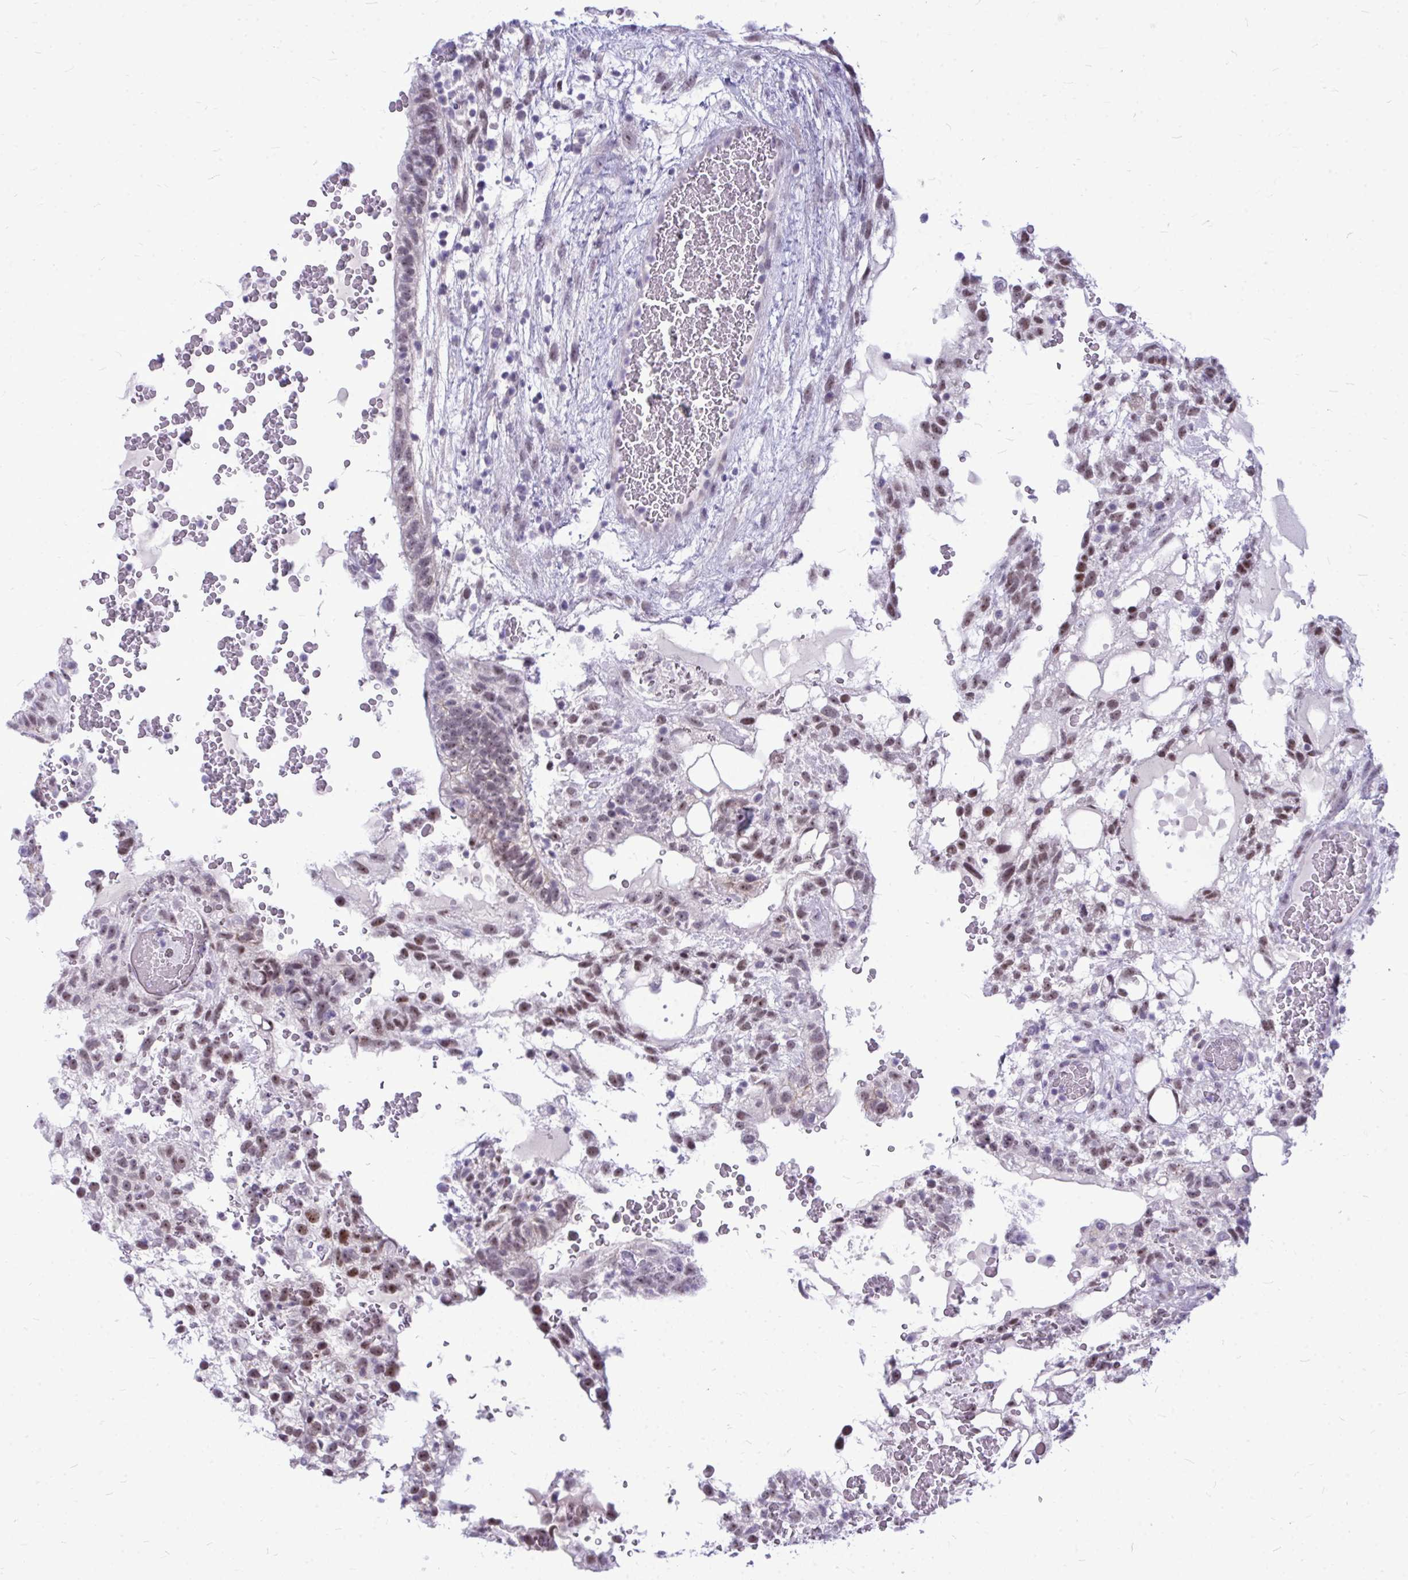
{"staining": {"intensity": "moderate", "quantity": ">75%", "location": "nuclear"}, "tissue": "testis cancer", "cell_type": "Tumor cells", "image_type": "cancer", "snomed": [{"axis": "morphology", "description": "Normal tissue, NOS"}, {"axis": "morphology", "description": "Carcinoma, Embryonal, NOS"}, {"axis": "topography", "description": "Testis"}], "caption": "Protein expression analysis of testis cancer (embryonal carcinoma) displays moderate nuclear positivity in about >75% of tumor cells. The staining is performed using DAB (3,3'-diaminobenzidine) brown chromogen to label protein expression. The nuclei are counter-stained blue using hematoxylin.", "gene": "ZSCAN25", "patient": {"sex": "male", "age": 32}}